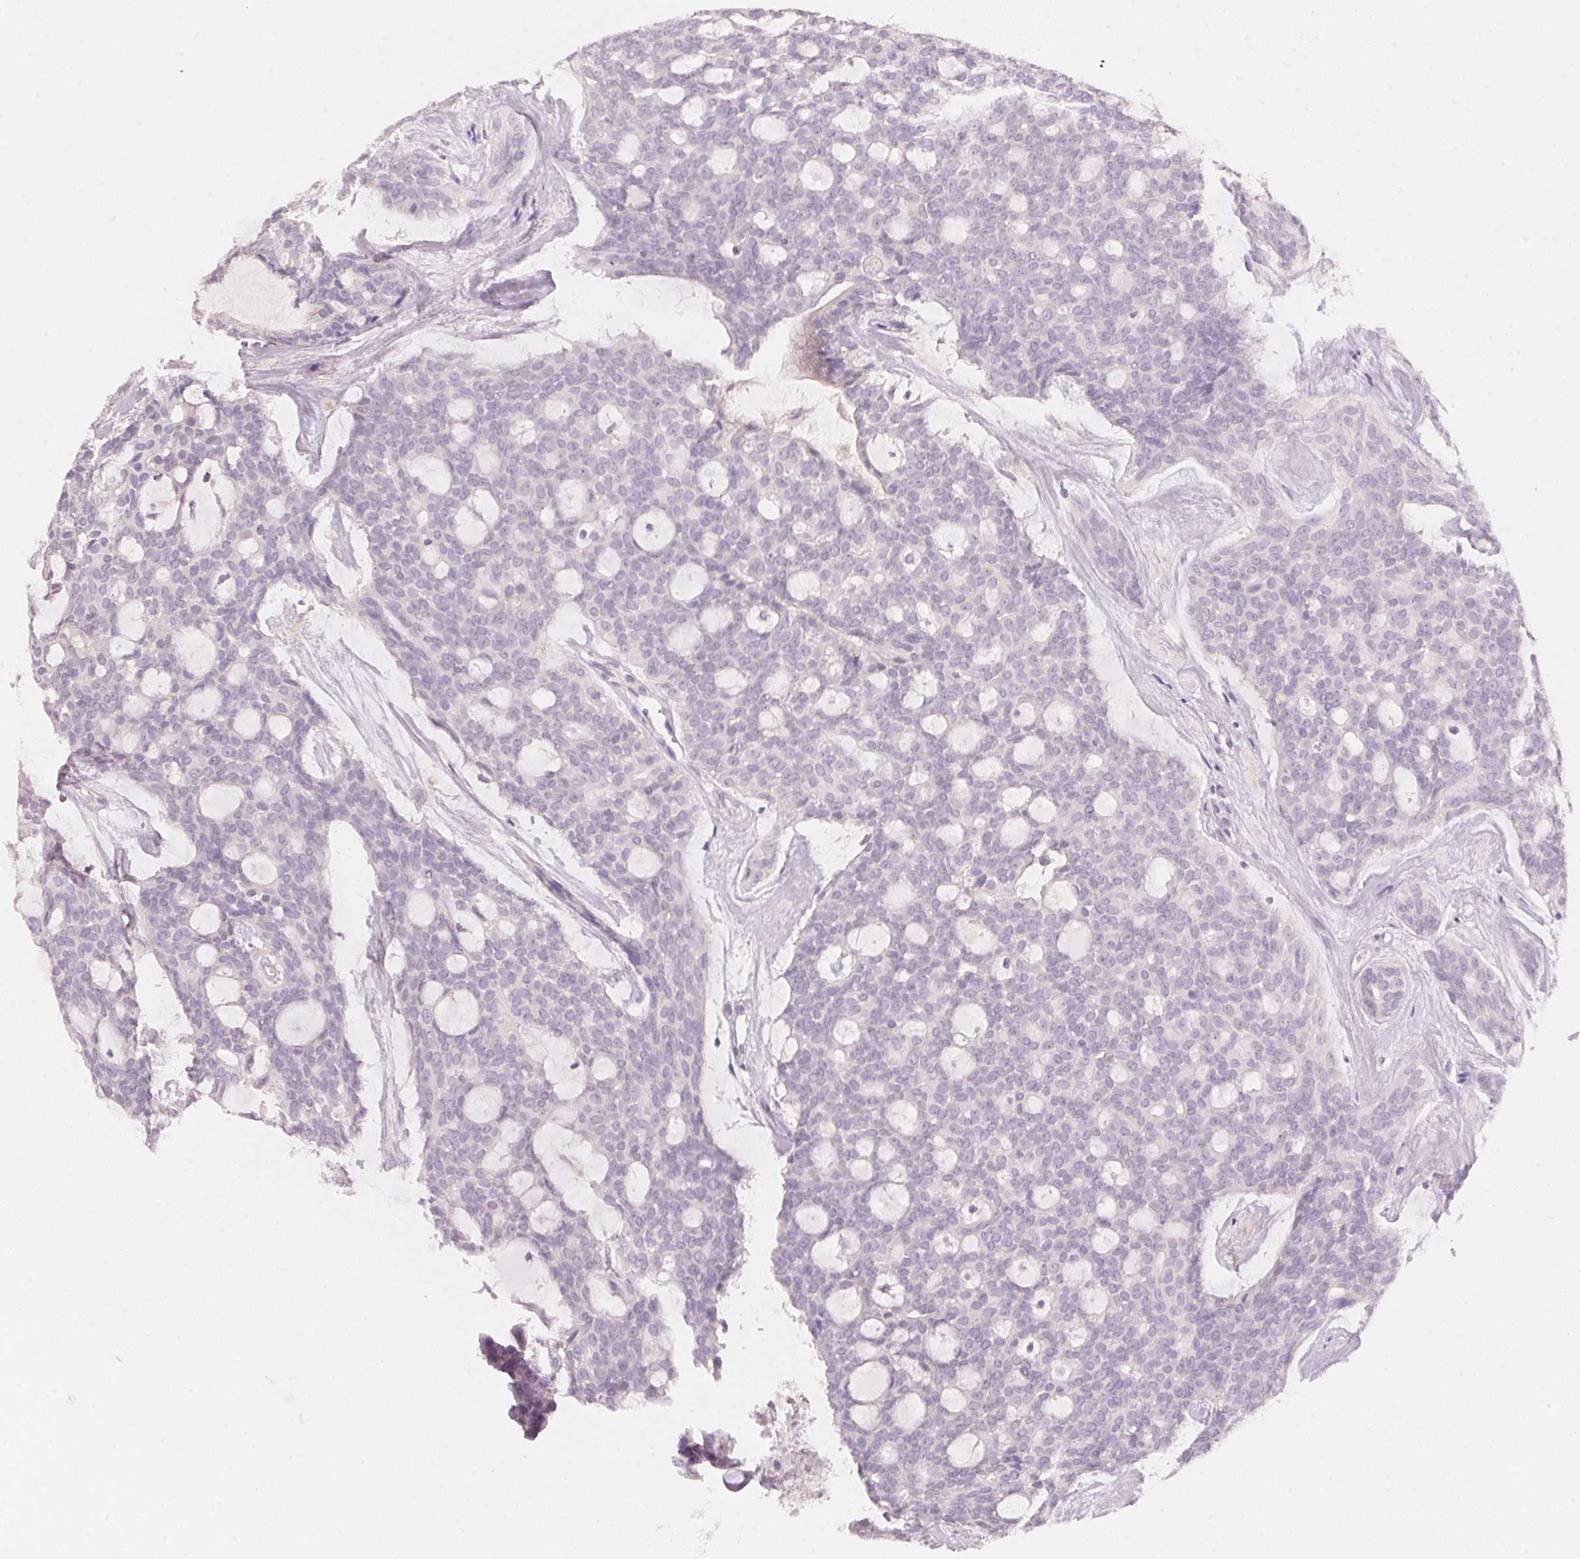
{"staining": {"intensity": "negative", "quantity": "none", "location": "none"}, "tissue": "head and neck cancer", "cell_type": "Tumor cells", "image_type": "cancer", "snomed": [{"axis": "morphology", "description": "Adenocarcinoma, NOS"}, {"axis": "topography", "description": "Head-Neck"}], "caption": "The histopathology image exhibits no staining of tumor cells in adenocarcinoma (head and neck). Brightfield microscopy of immunohistochemistry stained with DAB (3,3'-diaminobenzidine) (brown) and hematoxylin (blue), captured at high magnification.", "gene": "HOXB13", "patient": {"sex": "male", "age": 66}}